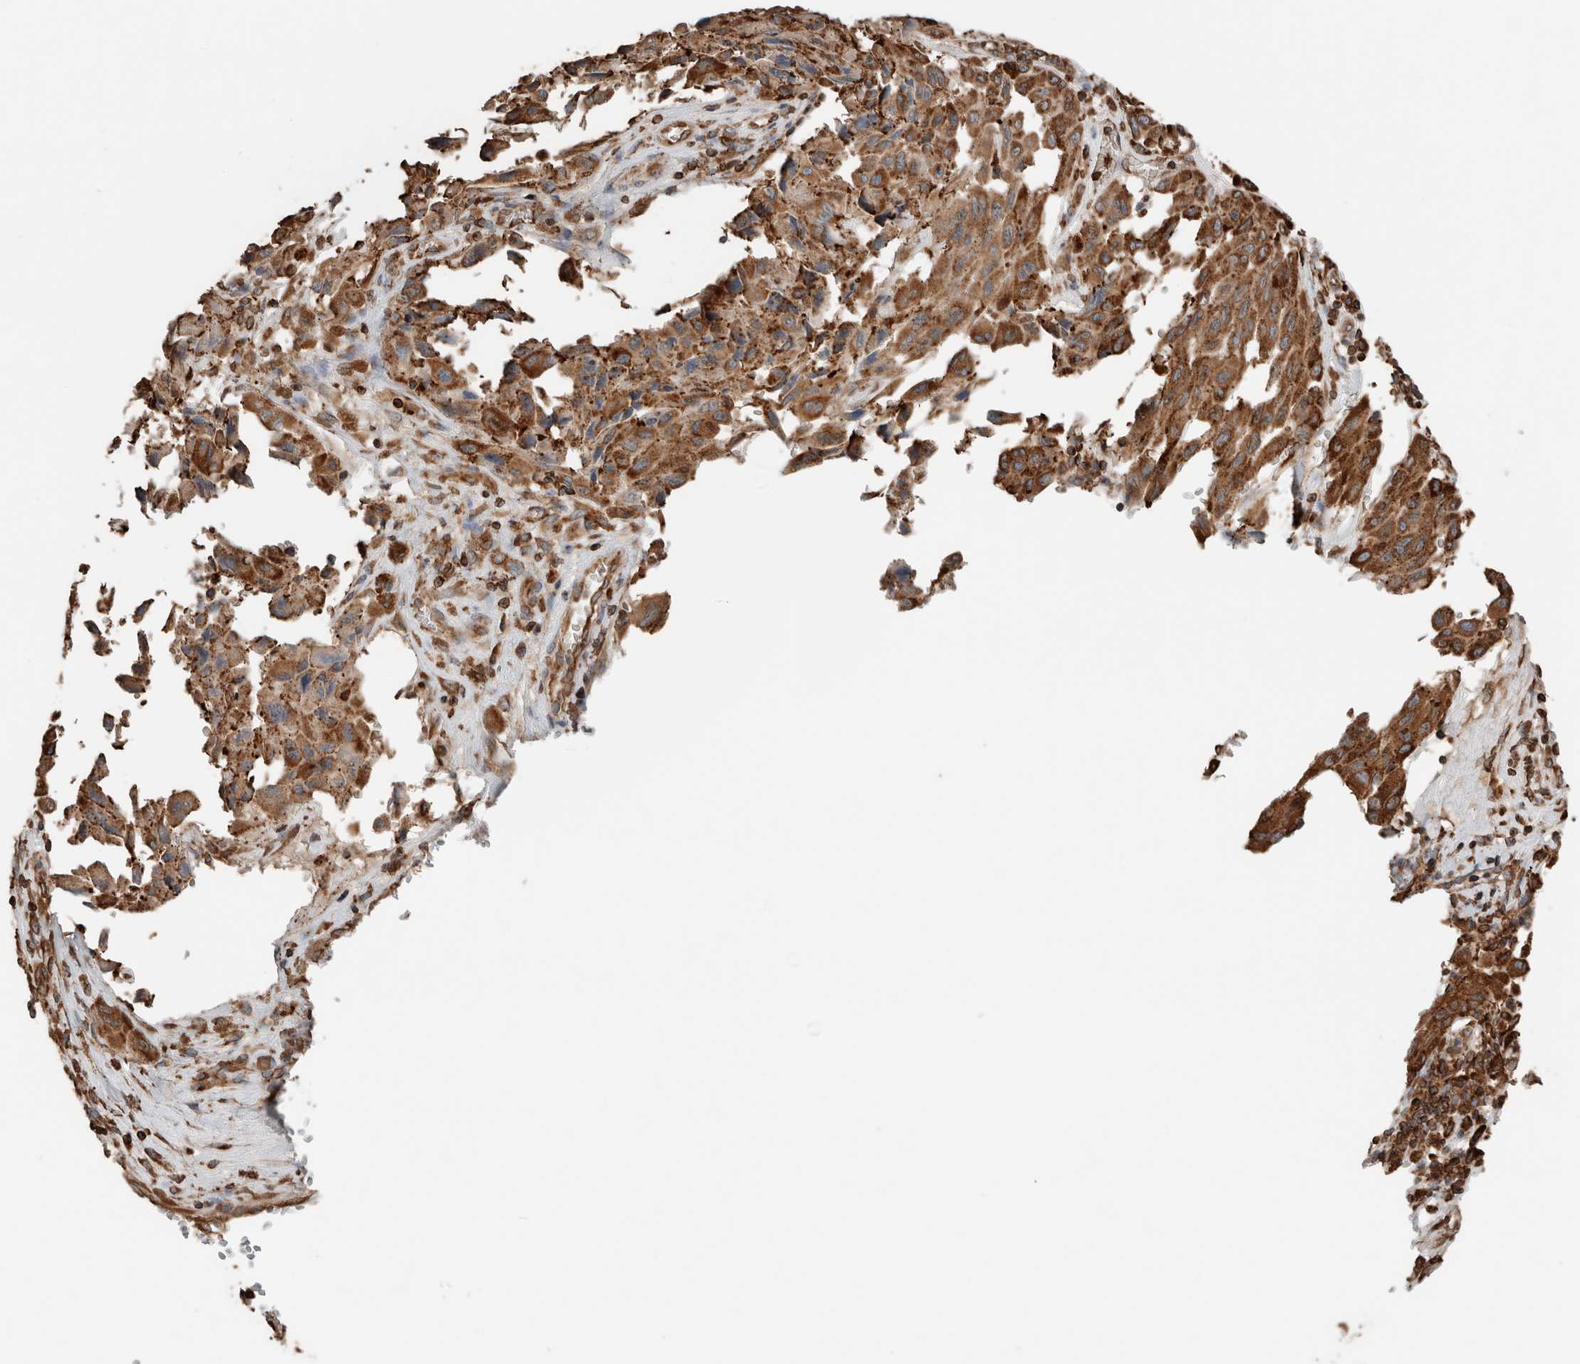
{"staining": {"intensity": "moderate", "quantity": ">75%", "location": "cytoplasmic/membranous"}, "tissue": "melanoma", "cell_type": "Tumor cells", "image_type": "cancer", "snomed": [{"axis": "morphology", "description": "Malignant melanoma, NOS"}, {"axis": "topography", "description": "Skin"}], "caption": "The immunohistochemical stain shows moderate cytoplasmic/membranous positivity in tumor cells of malignant melanoma tissue.", "gene": "ERAP2", "patient": {"sex": "male", "age": 30}}